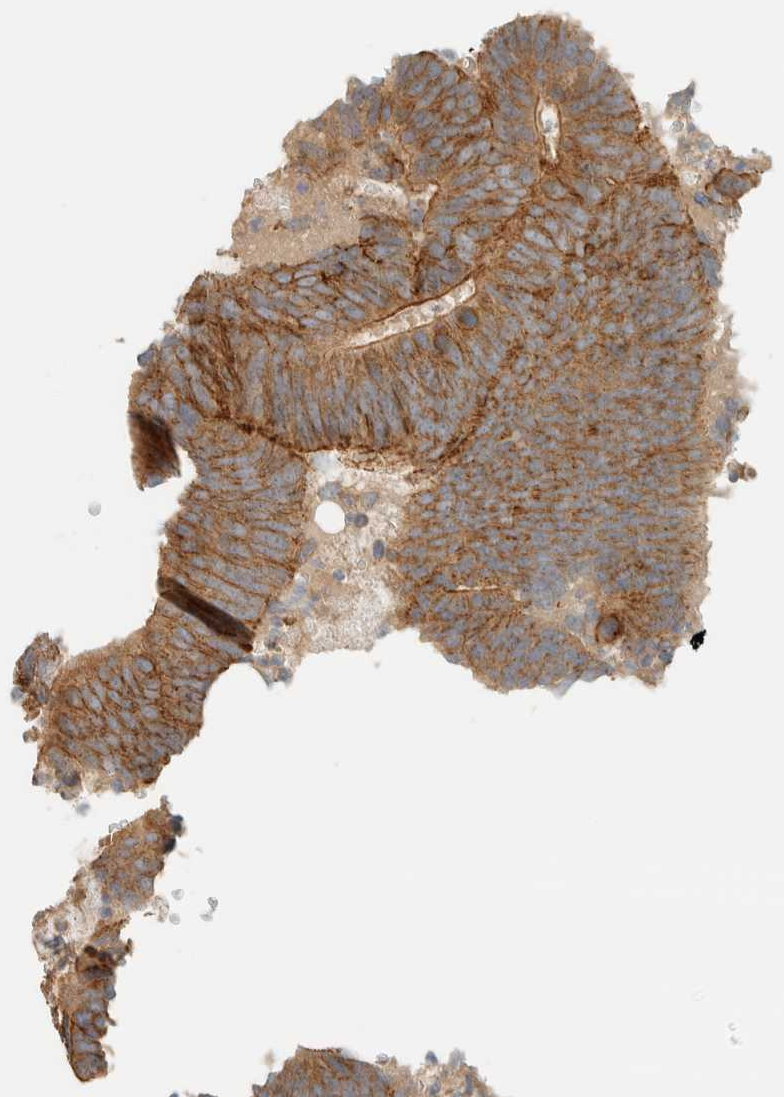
{"staining": {"intensity": "moderate", "quantity": ">75%", "location": "cytoplasmic/membranous"}, "tissue": "colorectal cancer", "cell_type": "Tumor cells", "image_type": "cancer", "snomed": [{"axis": "morphology", "description": "Adenocarcinoma, NOS"}, {"axis": "topography", "description": "Colon"}], "caption": "This image exhibits IHC staining of human colorectal cancer (adenocarcinoma), with medium moderate cytoplasmic/membranous positivity in approximately >75% of tumor cells.", "gene": "LIMA1", "patient": {"sex": "male", "age": 56}}